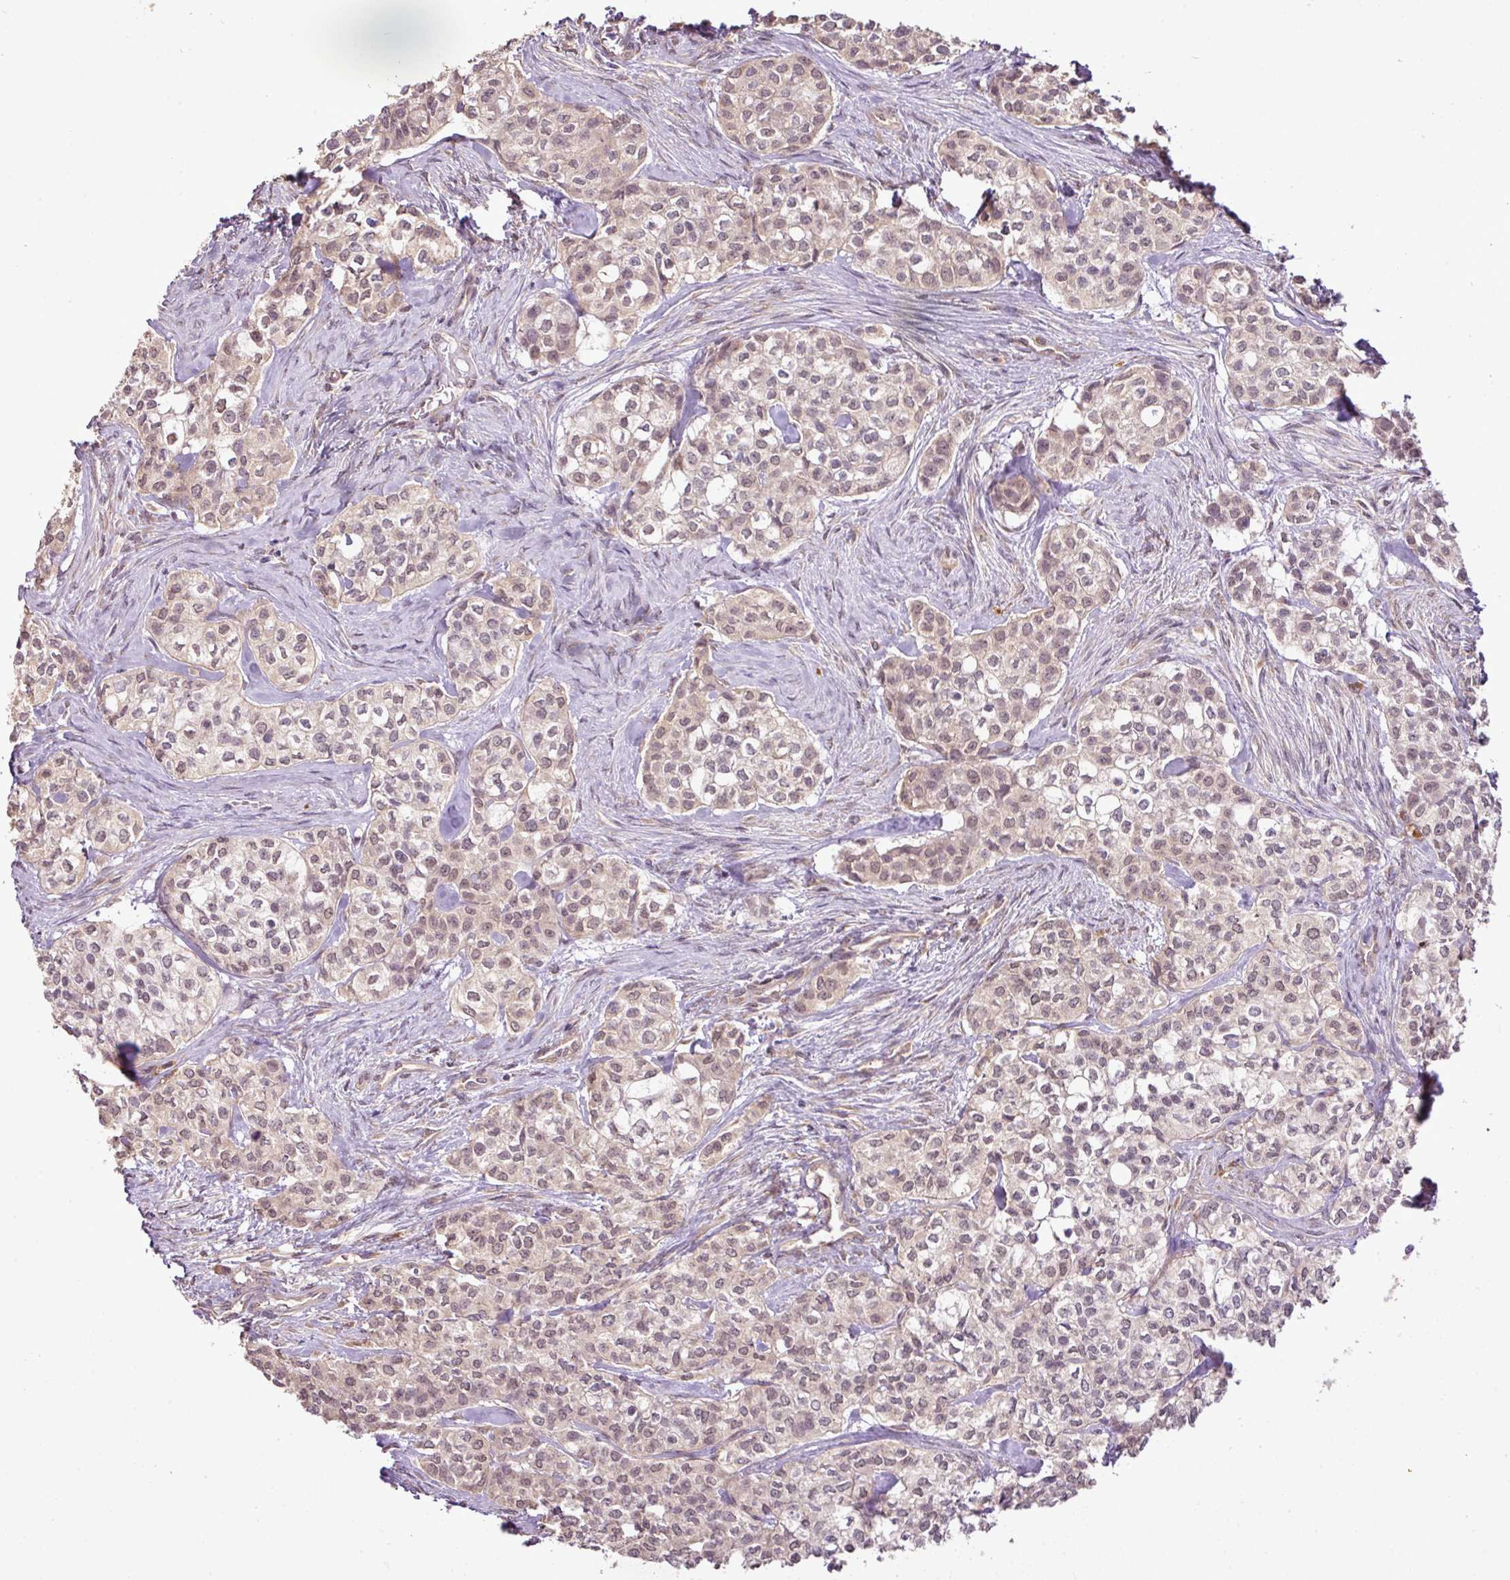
{"staining": {"intensity": "weak", "quantity": ">75%", "location": "cytoplasmic/membranous,nuclear"}, "tissue": "head and neck cancer", "cell_type": "Tumor cells", "image_type": "cancer", "snomed": [{"axis": "morphology", "description": "Adenocarcinoma, NOS"}, {"axis": "topography", "description": "Head-Neck"}], "caption": "This micrograph demonstrates immunohistochemistry staining of human head and neck cancer, with low weak cytoplasmic/membranous and nuclear positivity in approximately >75% of tumor cells.", "gene": "DNAAF4", "patient": {"sex": "male", "age": 81}}